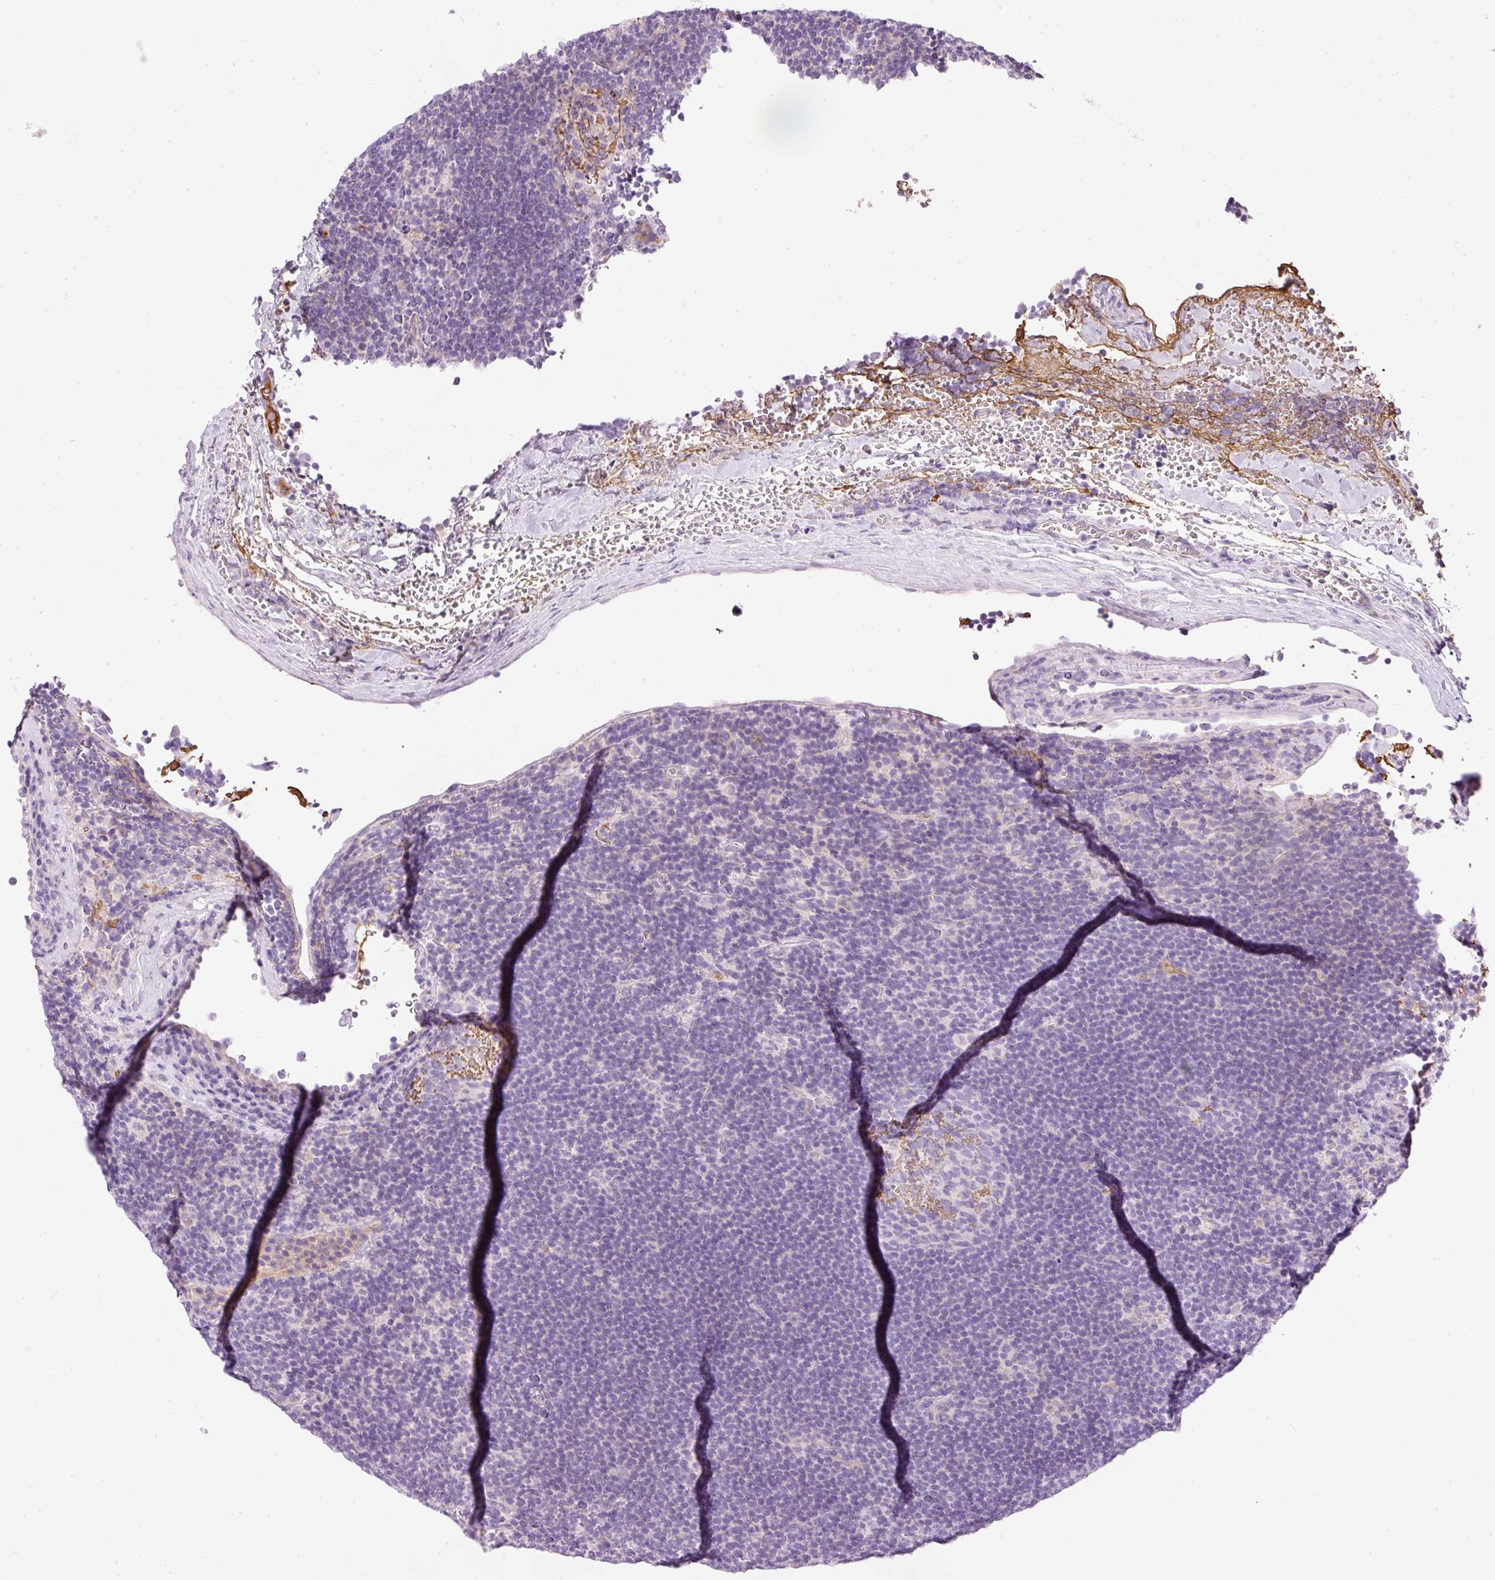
{"staining": {"intensity": "negative", "quantity": "none", "location": "none"}, "tissue": "lymphoma", "cell_type": "Tumor cells", "image_type": "cancer", "snomed": [{"axis": "morphology", "description": "Hodgkin's disease, NOS"}, {"axis": "topography", "description": "Lymph node"}], "caption": "DAB (3,3'-diaminobenzidine) immunohistochemical staining of human lymphoma shows no significant expression in tumor cells. (Brightfield microscopy of DAB immunohistochemistry (IHC) at high magnification).", "gene": "KPNA5", "patient": {"sex": "female", "age": 57}}